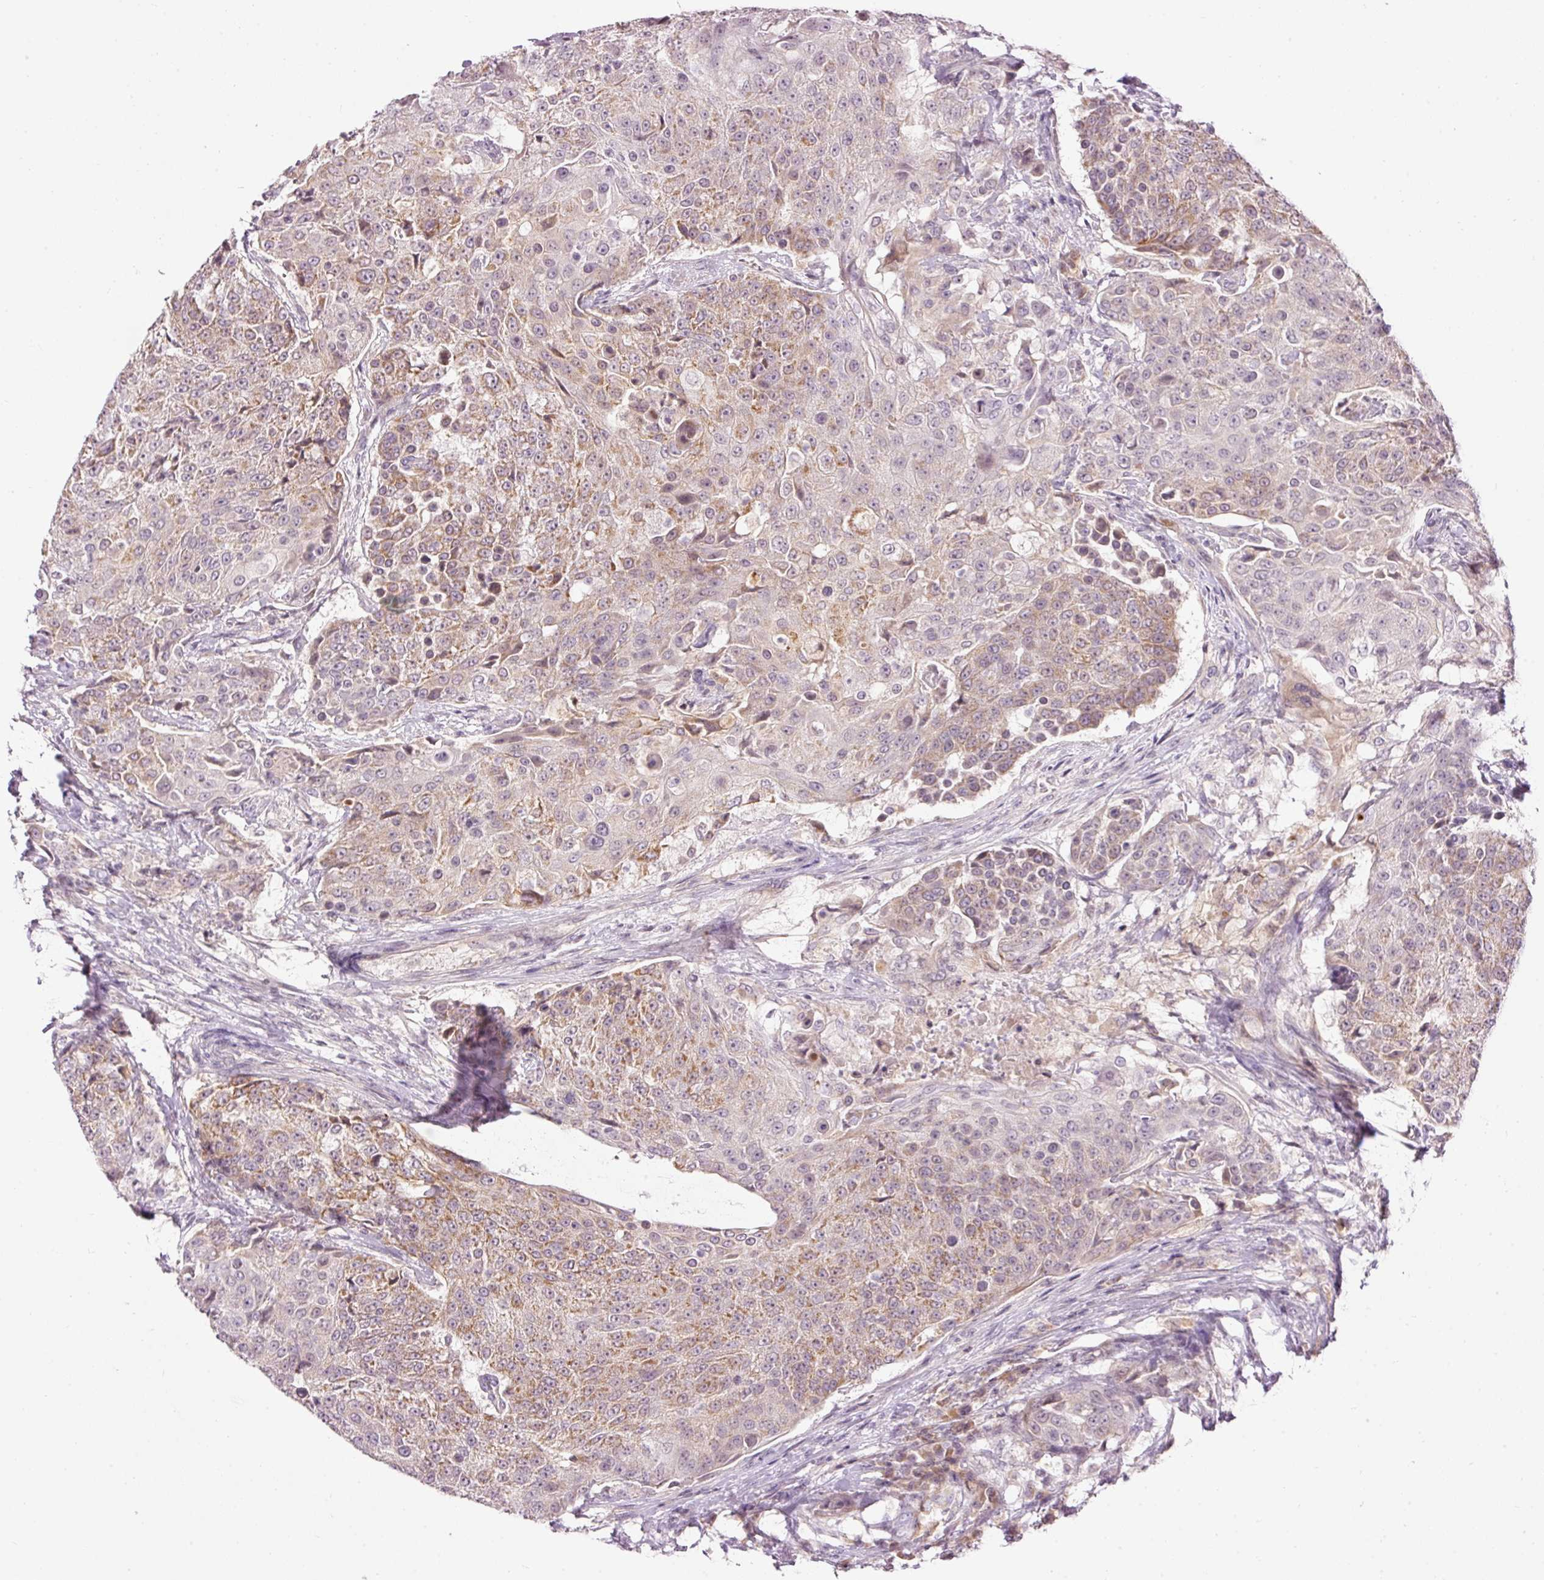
{"staining": {"intensity": "moderate", "quantity": "25%-75%", "location": "cytoplasmic/membranous"}, "tissue": "urothelial cancer", "cell_type": "Tumor cells", "image_type": "cancer", "snomed": [{"axis": "morphology", "description": "Urothelial carcinoma, High grade"}, {"axis": "topography", "description": "Urinary bladder"}], "caption": "About 25%-75% of tumor cells in urothelial cancer display moderate cytoplasmic/membranous protein positivity as visualized by brown immunohistochemical staining.", "gene": "ABHD11", "patient": {"sex": "female", "age": 63}}